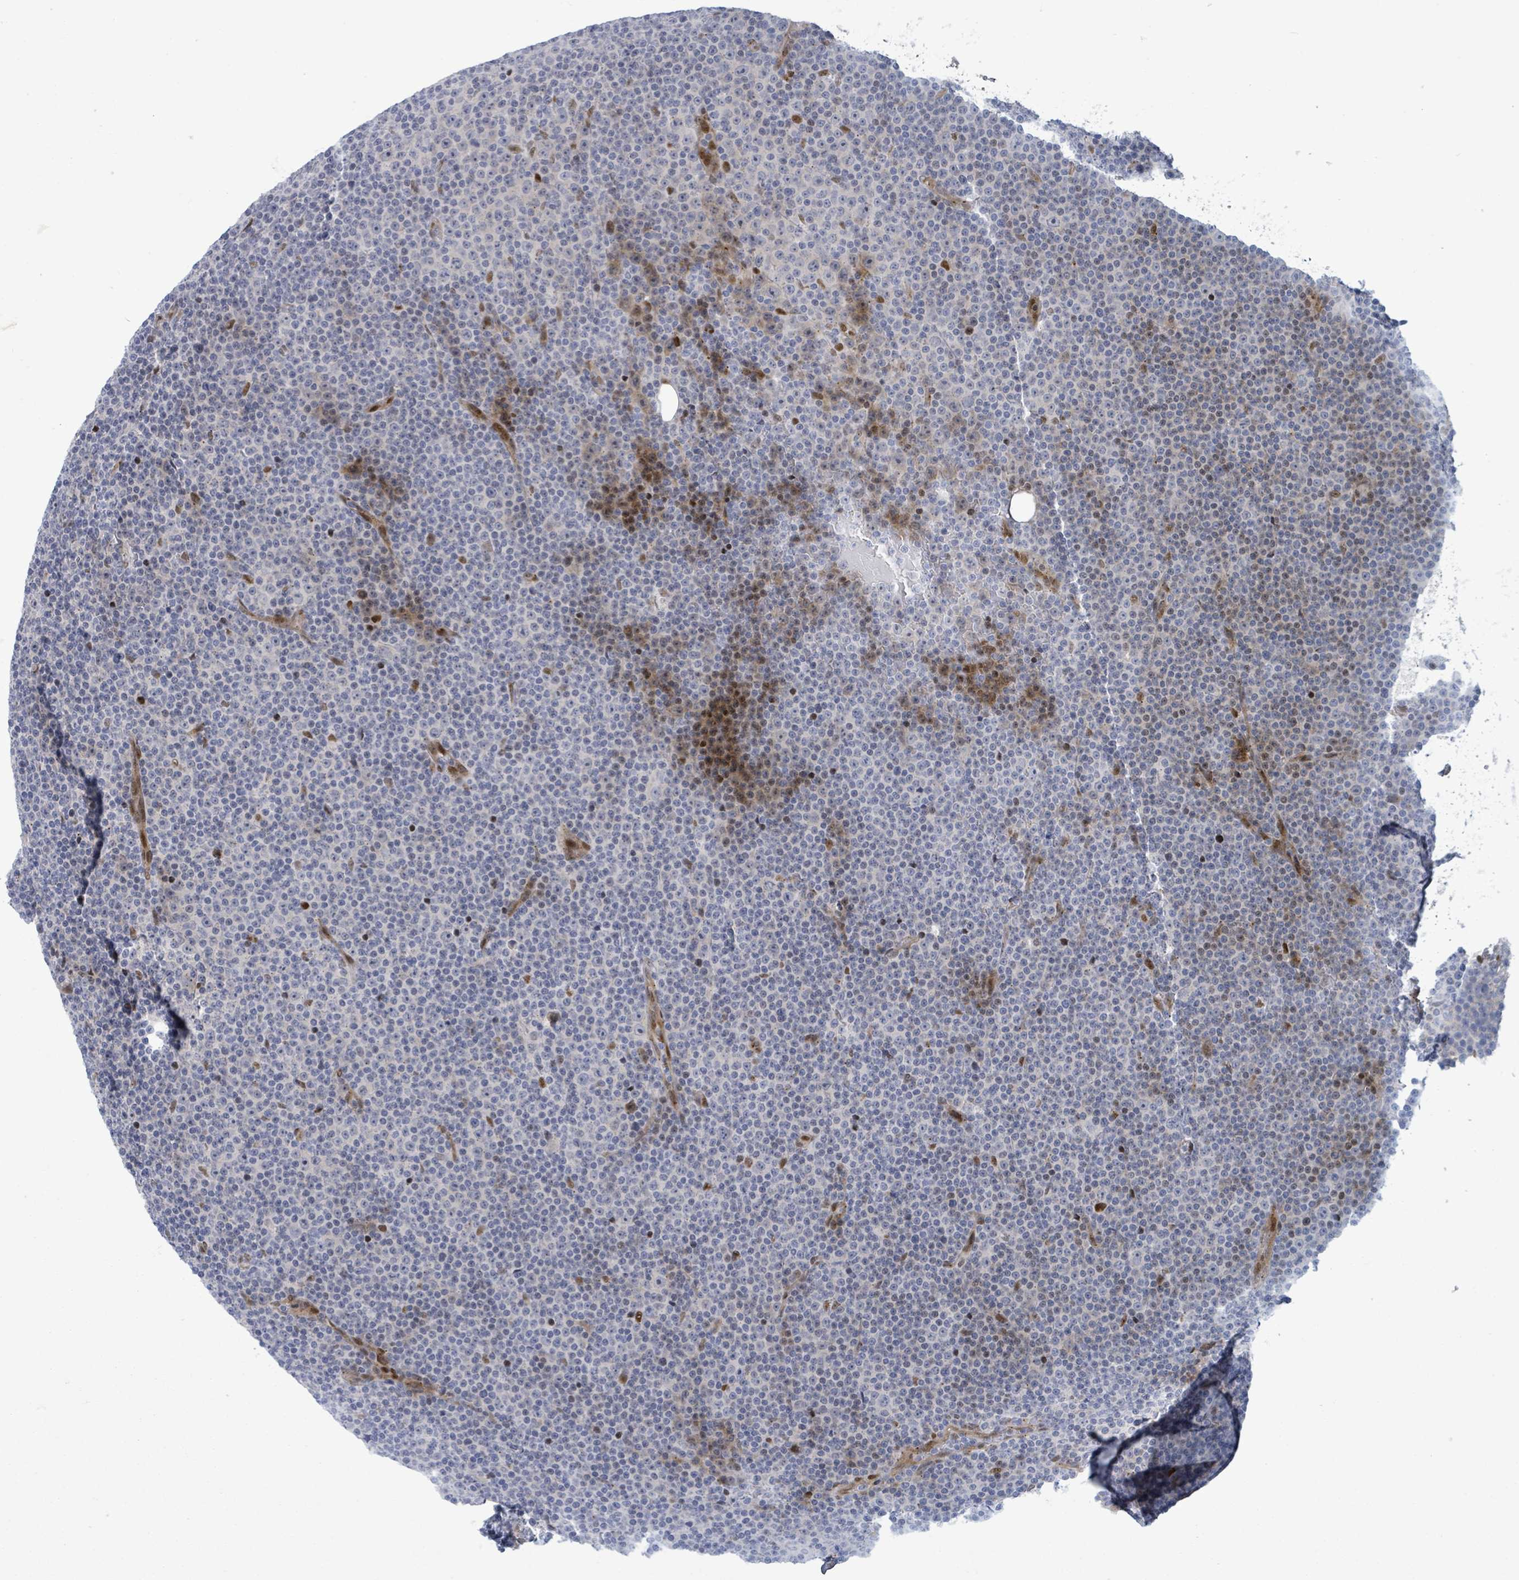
{"staining": {"intensity": "negative", "quantity": "none", "location": "none"}, "tissue": "lymphoma", "cell_type": "Tumor cells", "image_type": "cancer", "snomed": [{"axis": "morphology", "description": "Malignant lymphoma, non-Hodgkin's type, Low grade"}, {"axis": "topography", "description": "Lymph node"}], "caption": "The immunohistochemistry histopathology image has no significant staining in tumor cells of malignant lymphoma, non-Hodgkin's type (low-grade) tissue. (Brightfield microscopy of DAB immunohistochemistry at high magnification).", "gene": "TUSC1", "patient": {"sex": "female", "age": 67}}